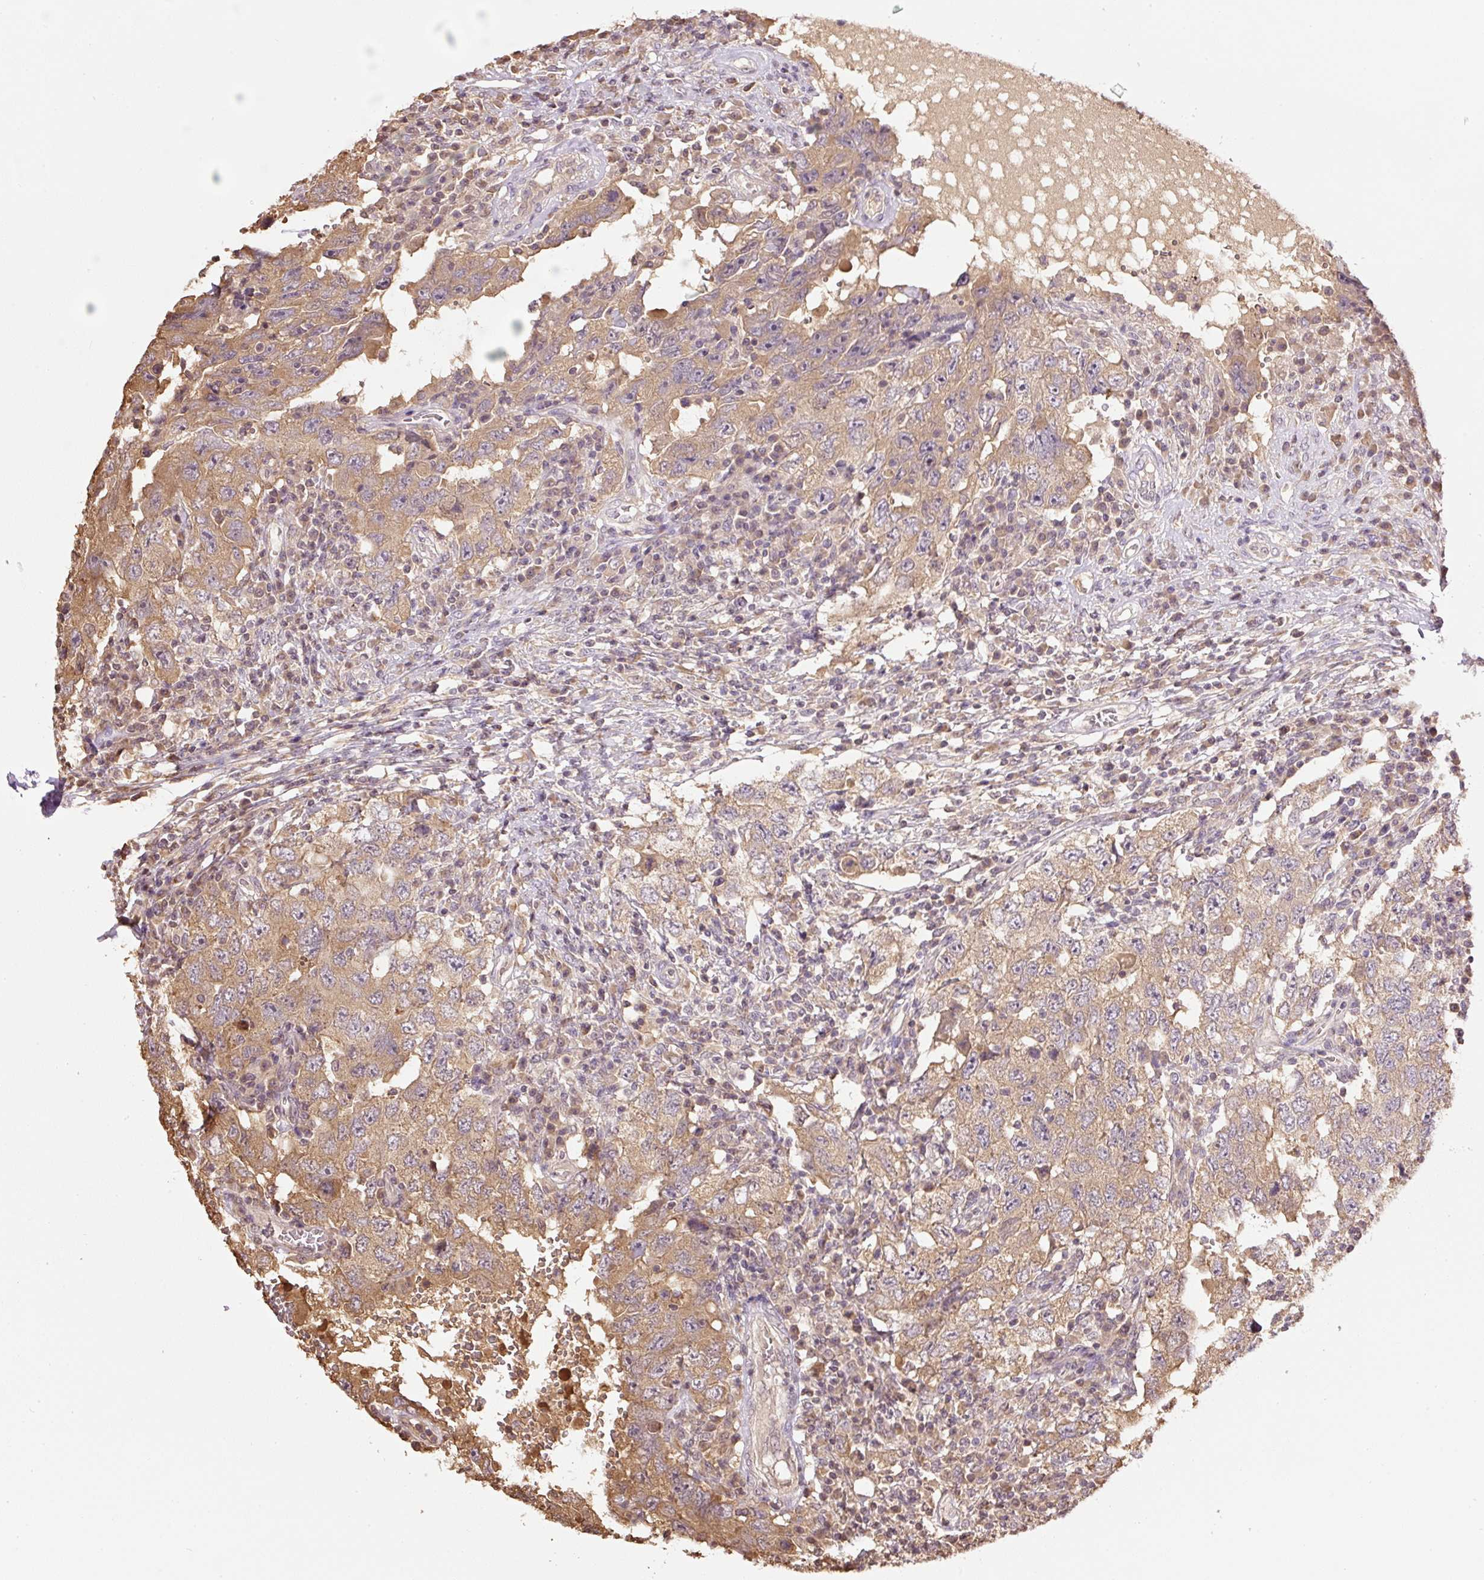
{"staining": {"intensity": "moderate", "quantity": ">75%", "location": "cytoplasmic/membranous"}, "tissue": "testis cancer", "cell_type": "Tumor cells", "image_type": "cancer", "snomed": [{"axis": "morphology", "description": "Carcinoma, Embryonal, NOS"}, {"axis": "topography", "description": "Testis"}], "caption": "Protein staining of testis cancer (embryonal carcinoma) tissue exhibits moderate cytoplasmic/membranous positivity in about >75% of tumor cells.", "gene": "TMEM170B", "patient": {"sex": "male", "age": 26}}